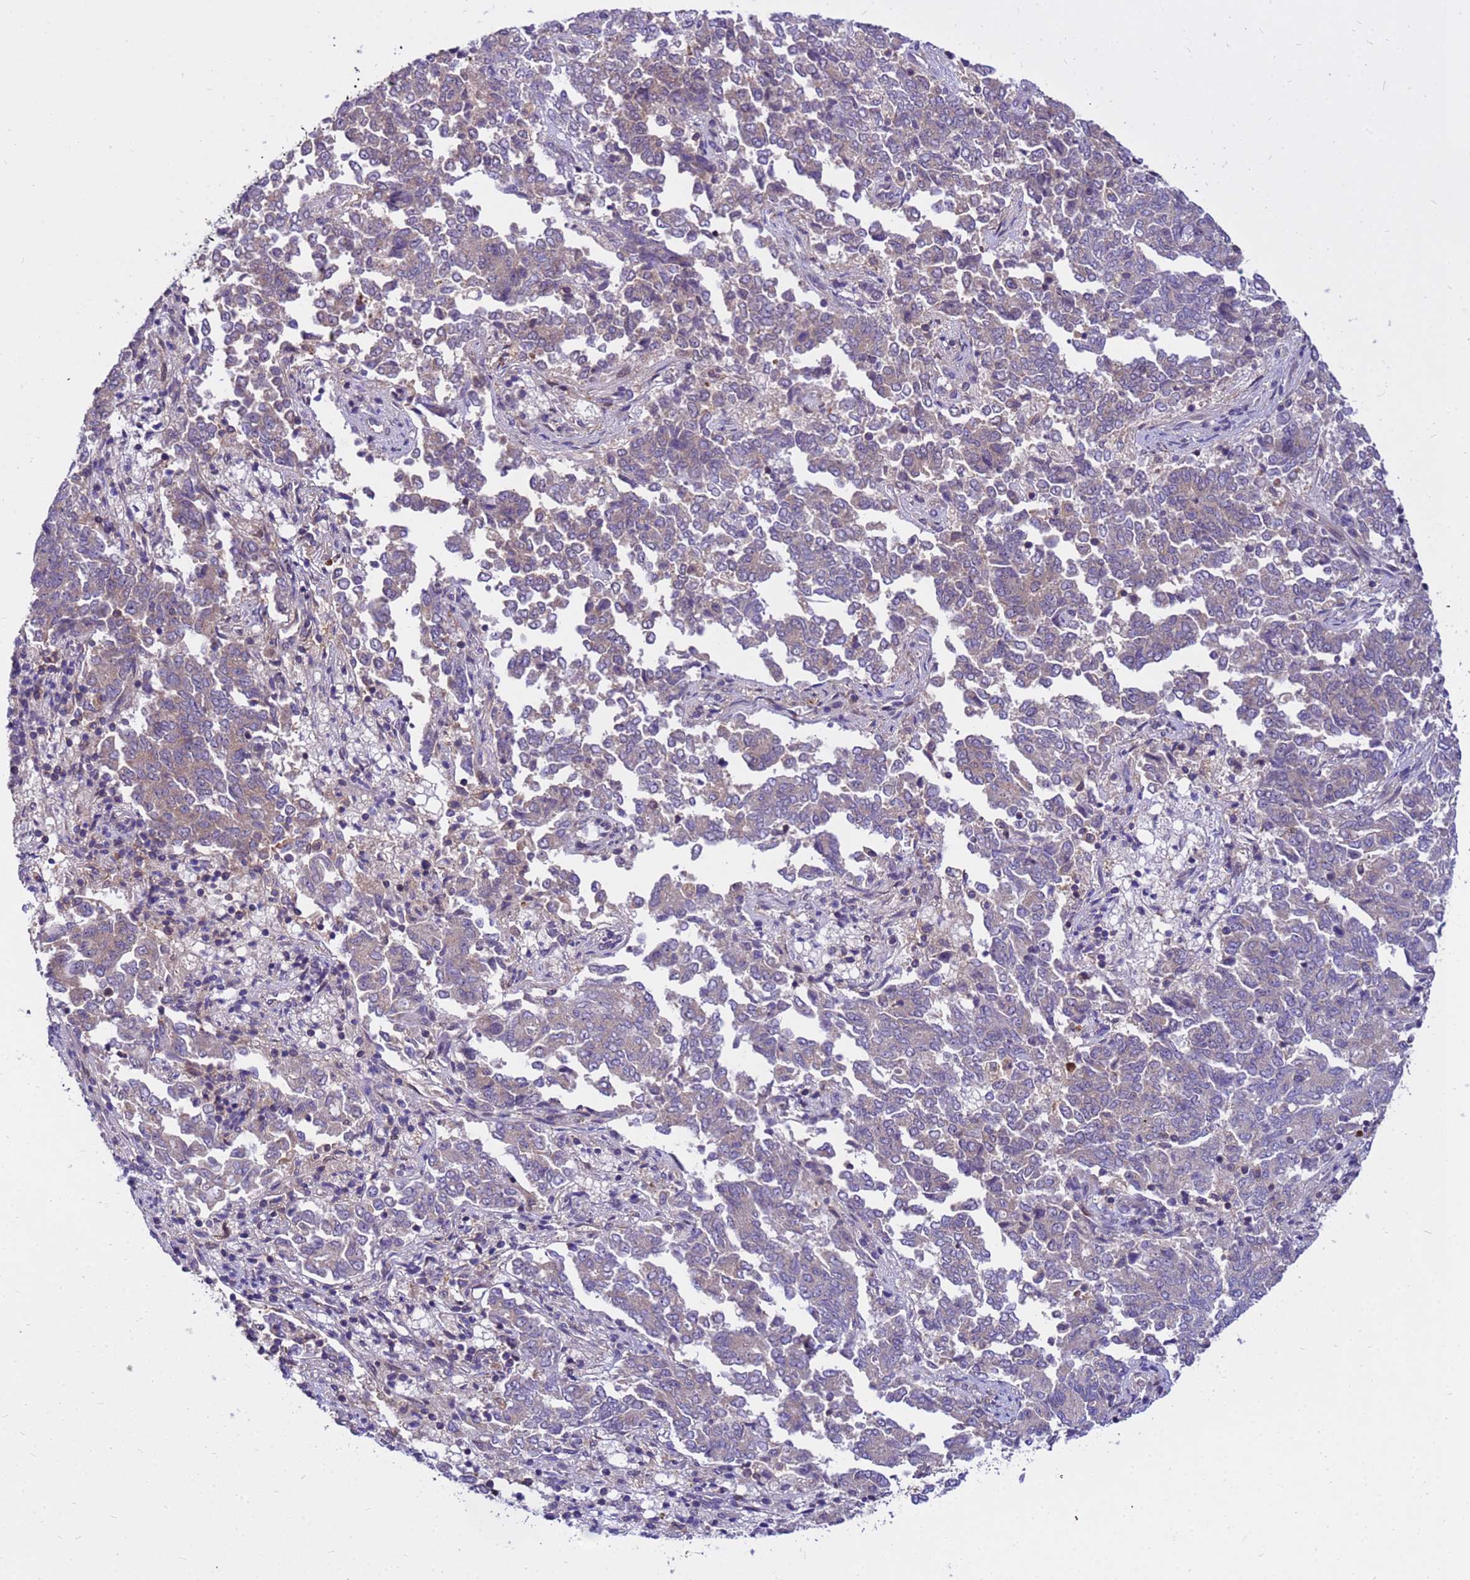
{"staining": {"intensity": "weak", "quantity": "<25%", "location": "cytoplasmic/membranous"}, "tissue": "endometrial cancer", "cell_type": "Tumor cells", "image_type": "cancer", "snomed": [{"axis": "morphology", "description": "Adenocarcinoma, NOS"}, {"axis": "topography", "description": "Endometrium"}], "caption": "High power microscopy histopathology image of an immunohistochemistry histopathology image of adenocarcinoma (endometrial), revealing no significant positivity in tumor cells.", "gene": "GET3", "patient": {"sex": "female", "age": 80}}